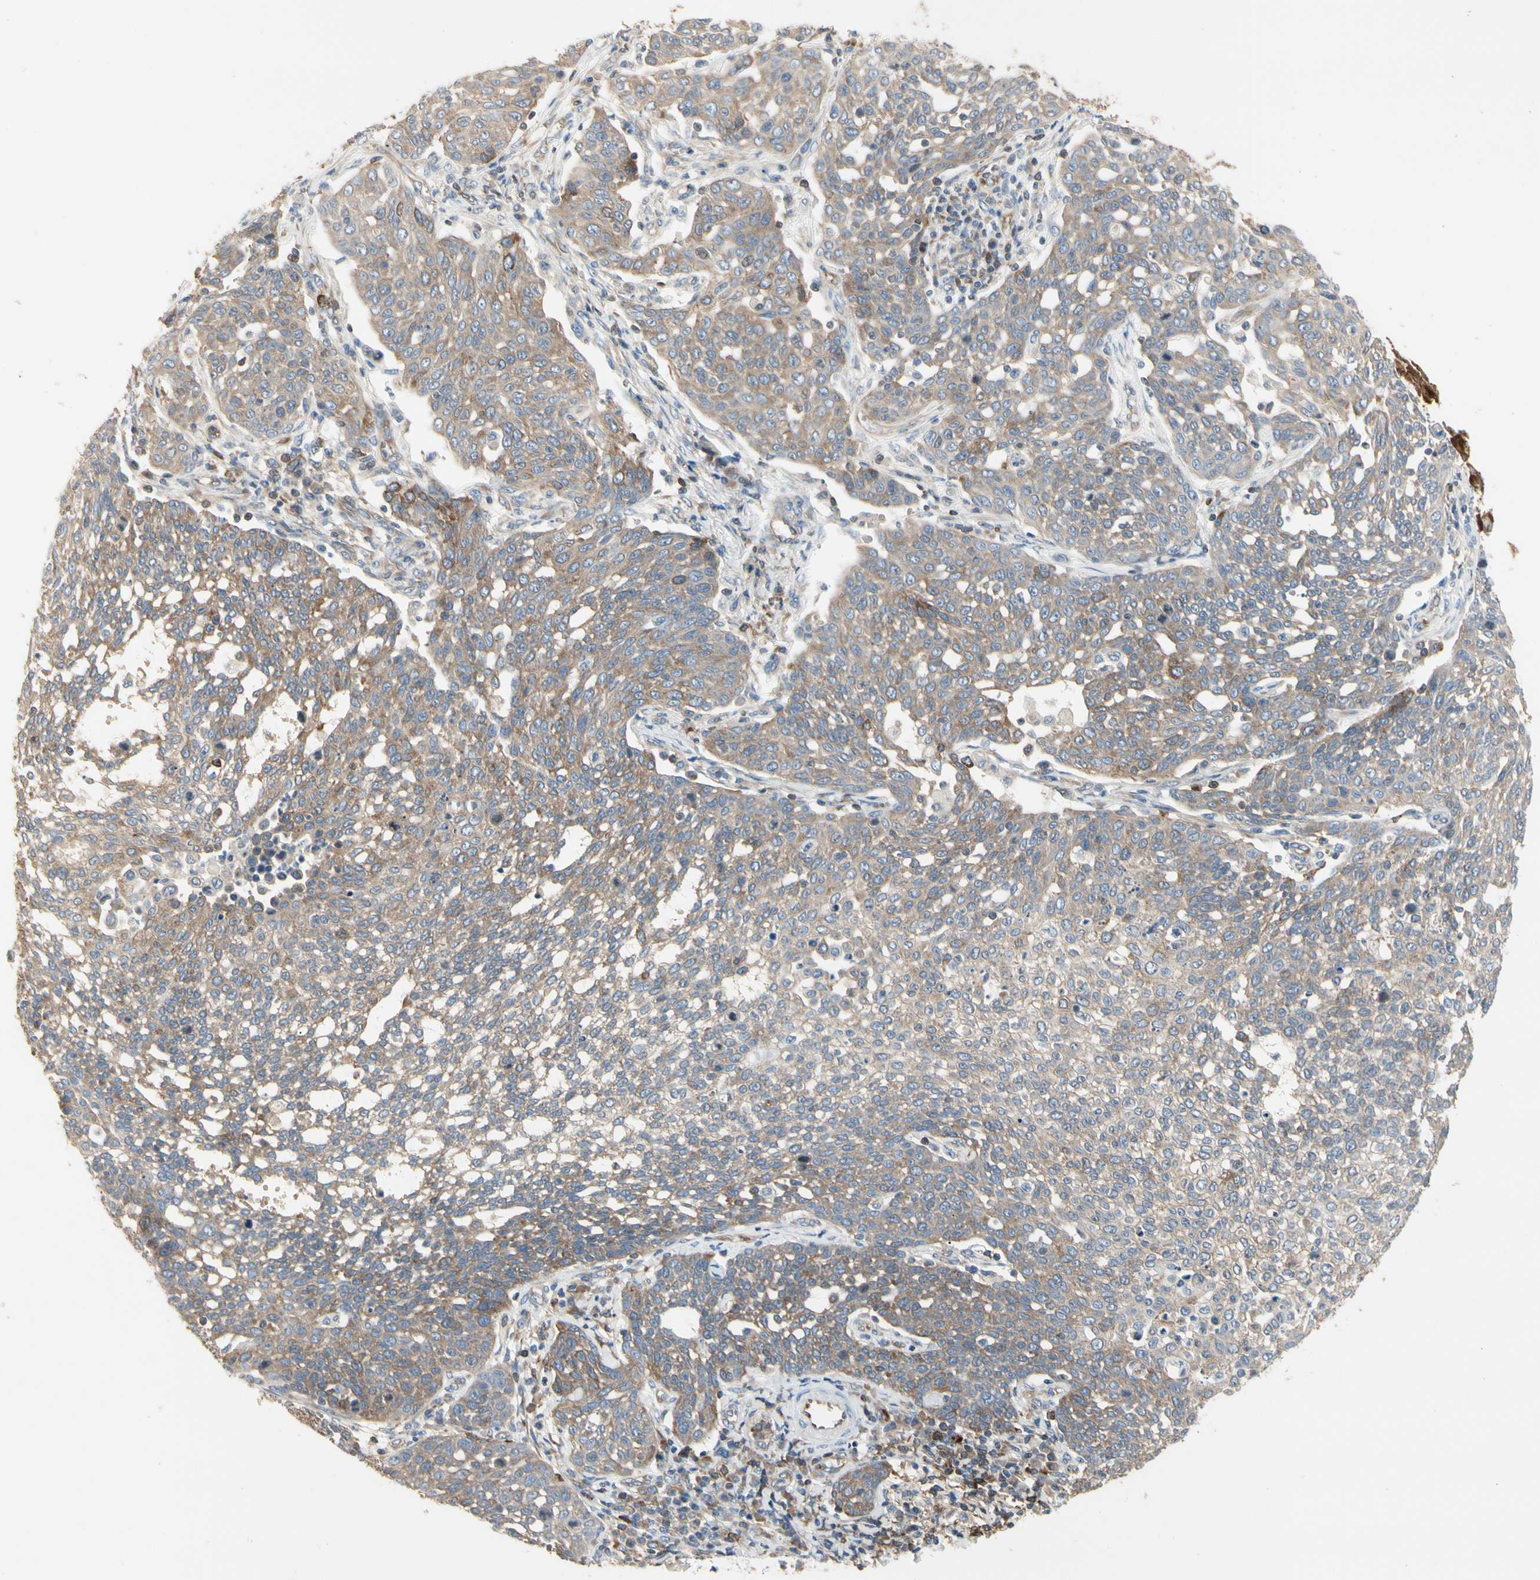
{"staining": {"intensity": "moderate", "quantity": ">75%", "location": "cytoplasmic/membranous"}, "tissue": "cervical cancer", "cell_type": "Tumor cells", "image_type": "cancer", "snomed": [{"axis": "morphology", "description": "Squamous cell carcinoma, NOS"}, {"axis": "topography", "description": "Cervix"}], "caption": "The histopathology image exhibits staining of squamous cell carcinoma (cervical), revealing moderate cytoplasmic/membranous protein positivity (brown color) within tumor cells. The protein of interest is stained brown, and the nuclei are stained in blue (DAB (3,3'-diaminobenzidine) IHC with brightfield microscopy, high magnification).", "gene": "NFKB2", "patient": {"sex": "female", "age": 34}}